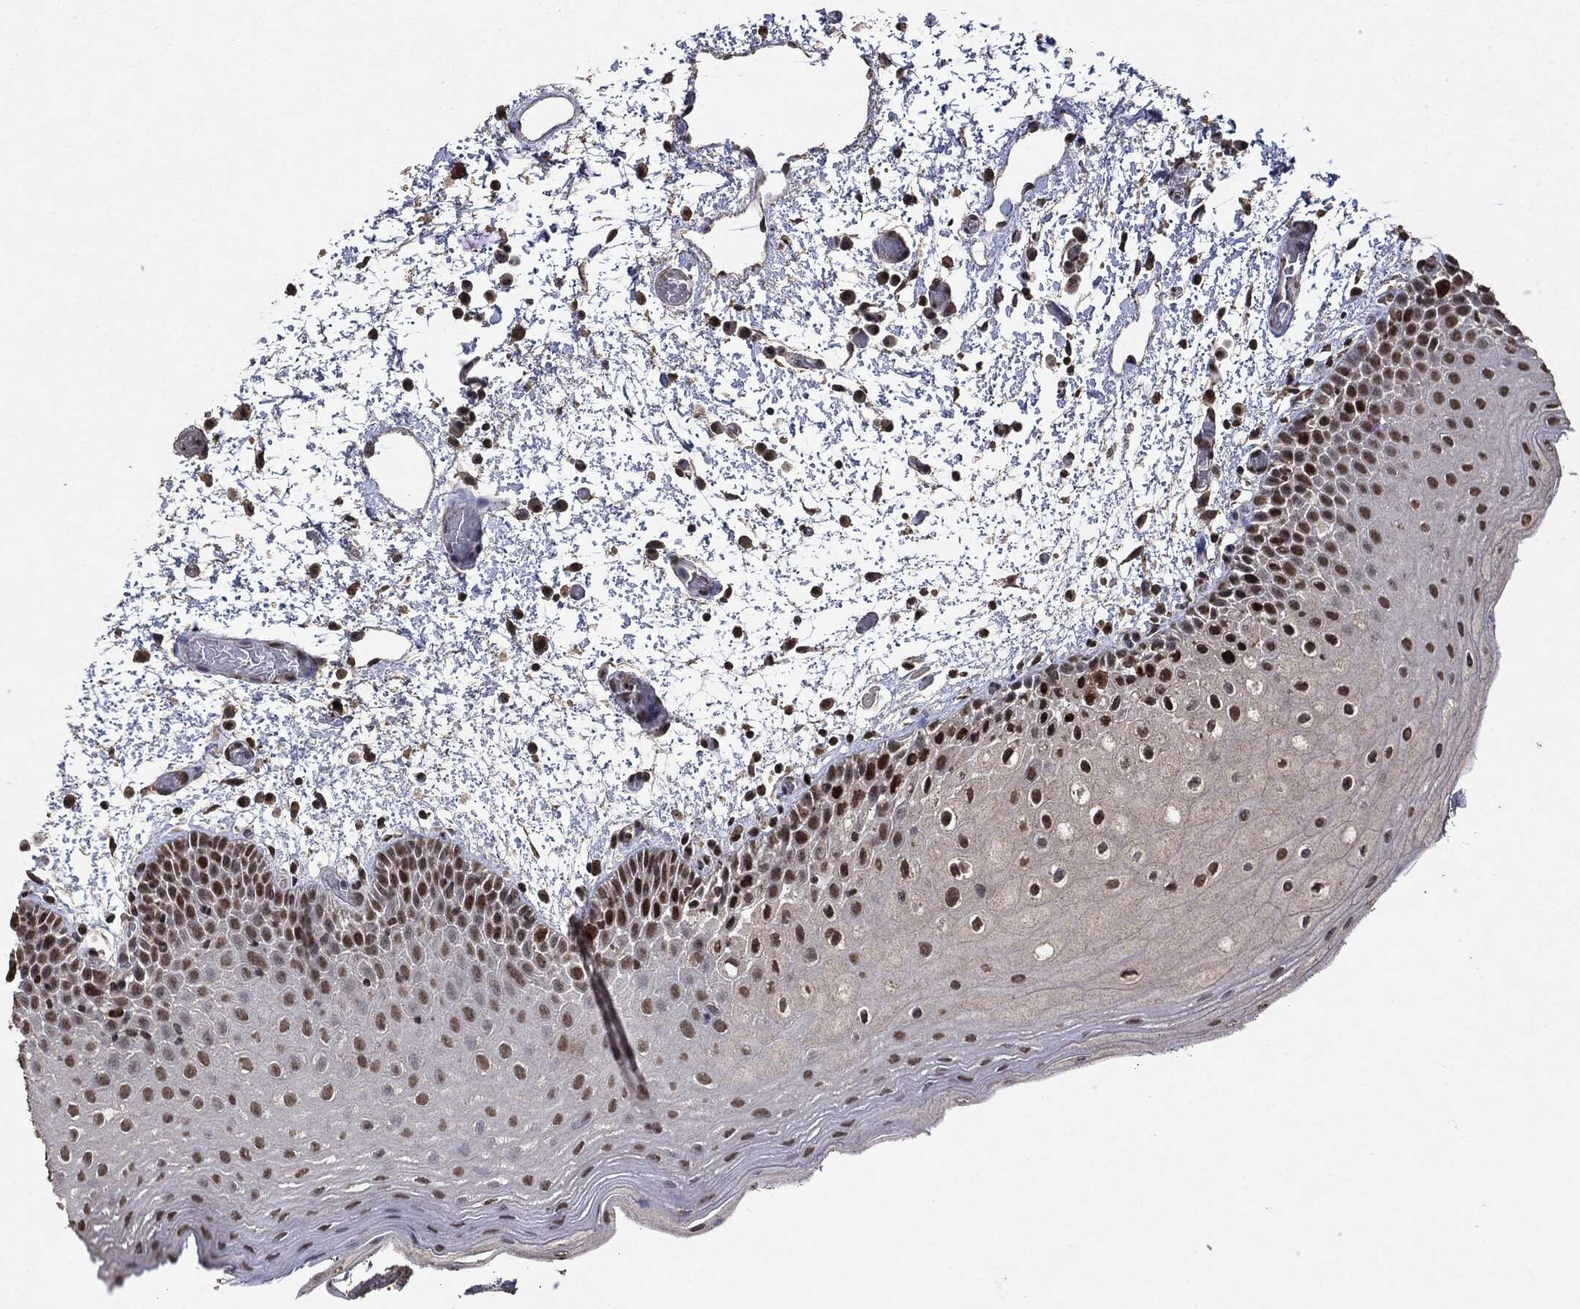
{"staining": {"intensity": "strong", "quantity": "25%-75%", "location": "nuclear"}, "tissue": "oral mucosa", "cell_type": "Squamous epithelial cells", "image_type": "normal", "snomed": [{"axis": "morphology", "description": "Normal tissue, NOS"}, {"axis": "morphology", "description": "Squamous cell carcinoma, NOS"}, {"axis": "topography", "description": "Oral tissue"}, {"axis": "topography", "description": "Tounge, NOS"}, {"axis": "topography", "description": "Head-Neck"}], "caption": "Human oral mucosa stained for a protein (brown) exhibits strong nuclear positive positivity in about 25%-75% of squamous epithelial cells.", "gene": "RAD18", "patient": {"sex": "female", "age": 80}}